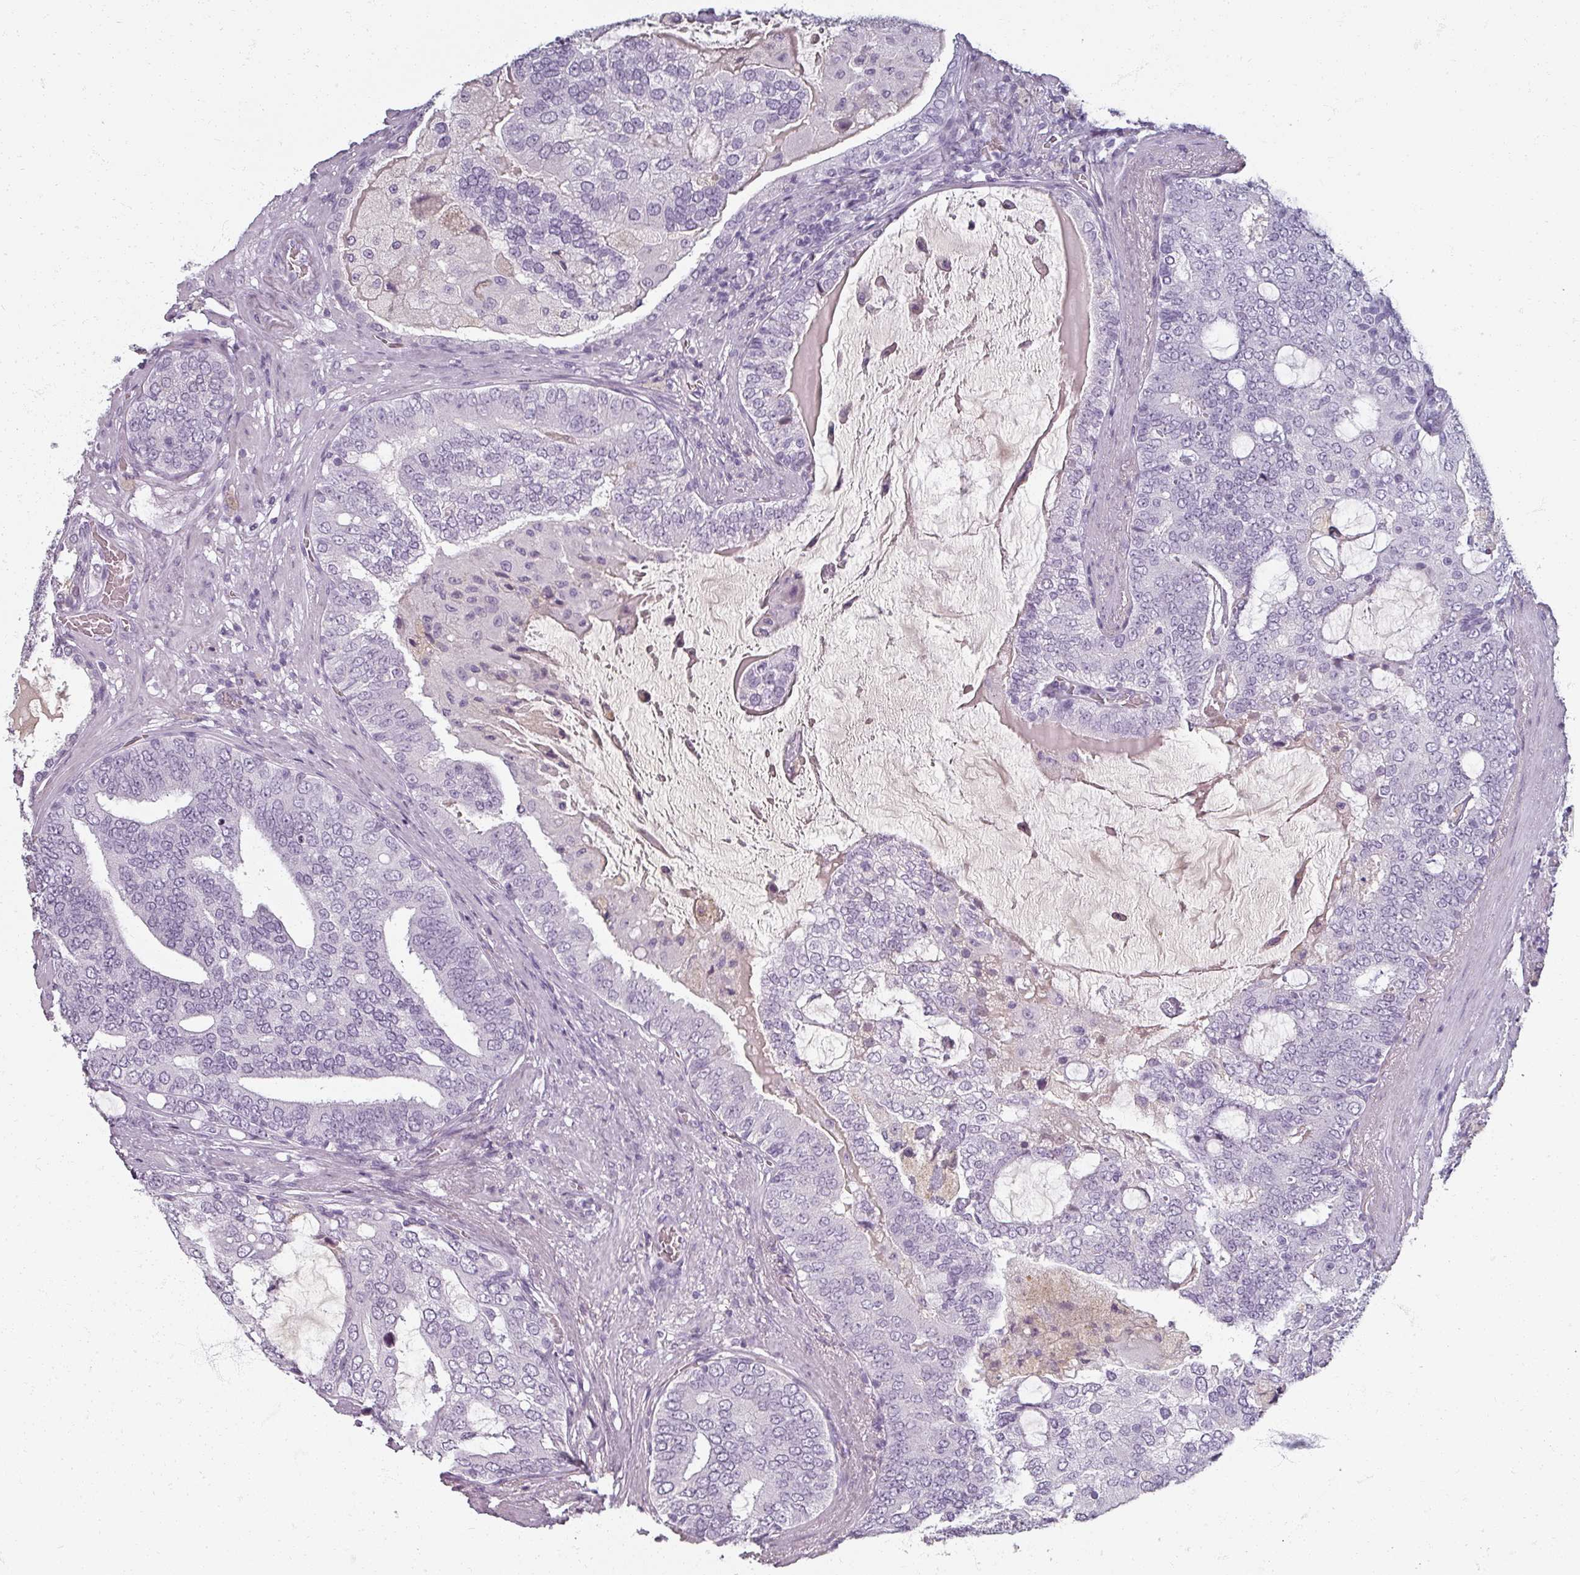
{"staining": {"intensity": "negative", "quantity": "none", "location": "none"}, "tissue": "prostate cancer", "cell_type": "Tumor cells", "image_type": "cancer", "snomed": [{"axis": "morphology", "description": "Adenocarcinoma, High grade"}, {"axis": "topography", "description": "Prostate"}], "caption": "An immunohistochemistry (IHC) image of prostate cancer (high-grade adenocarcinoma) is shown. There is no staining in tumor cells of prostate cancer (high-grade adenocarcinoma).", "gene": "REG3G", "patient": {"sex": "male", "age": 55}}